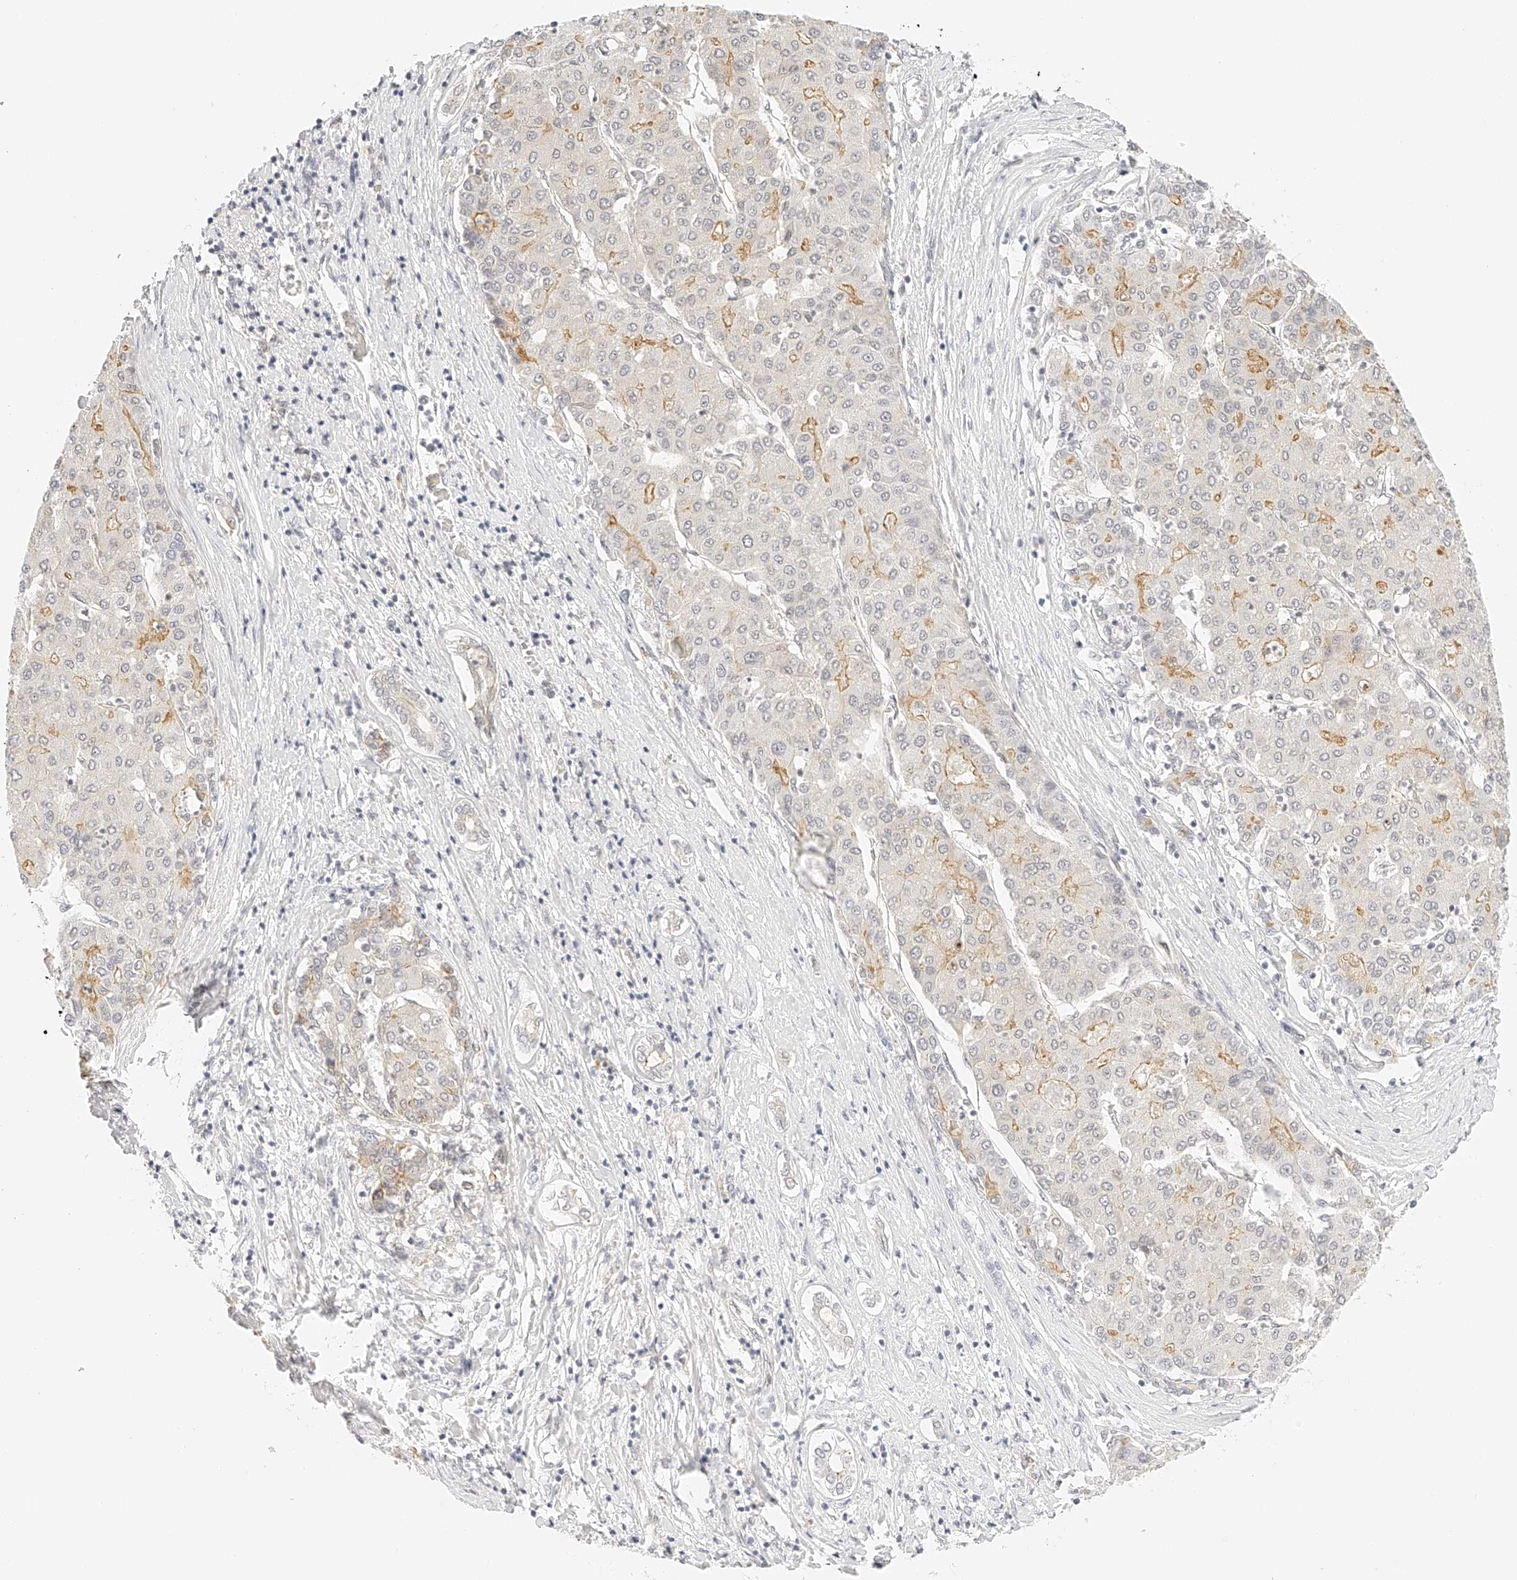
{"staining": {"intensity": "moderate", "quantity": "<25%", "location": "cytoplasmic/membranous"}, "tissue": "liver cancer", "cell_type": "Tumor cells", "image_type": "cancer", "snomed": [{"axis": "morphology", "description": "Carcinoma, Hepatocellular, NOS"}, {"axis": "topography", "description": "Liver"}], "caption": "Liver hepatocellular carcinoma stained with DAB immunohistochemistry (IHC) displays low levels of moderate cytoplasmic/membranous staining in approximately <25% of tumor cells.", "gene": "ZFP69", "patient": {"sex": "male", "age": 65}}